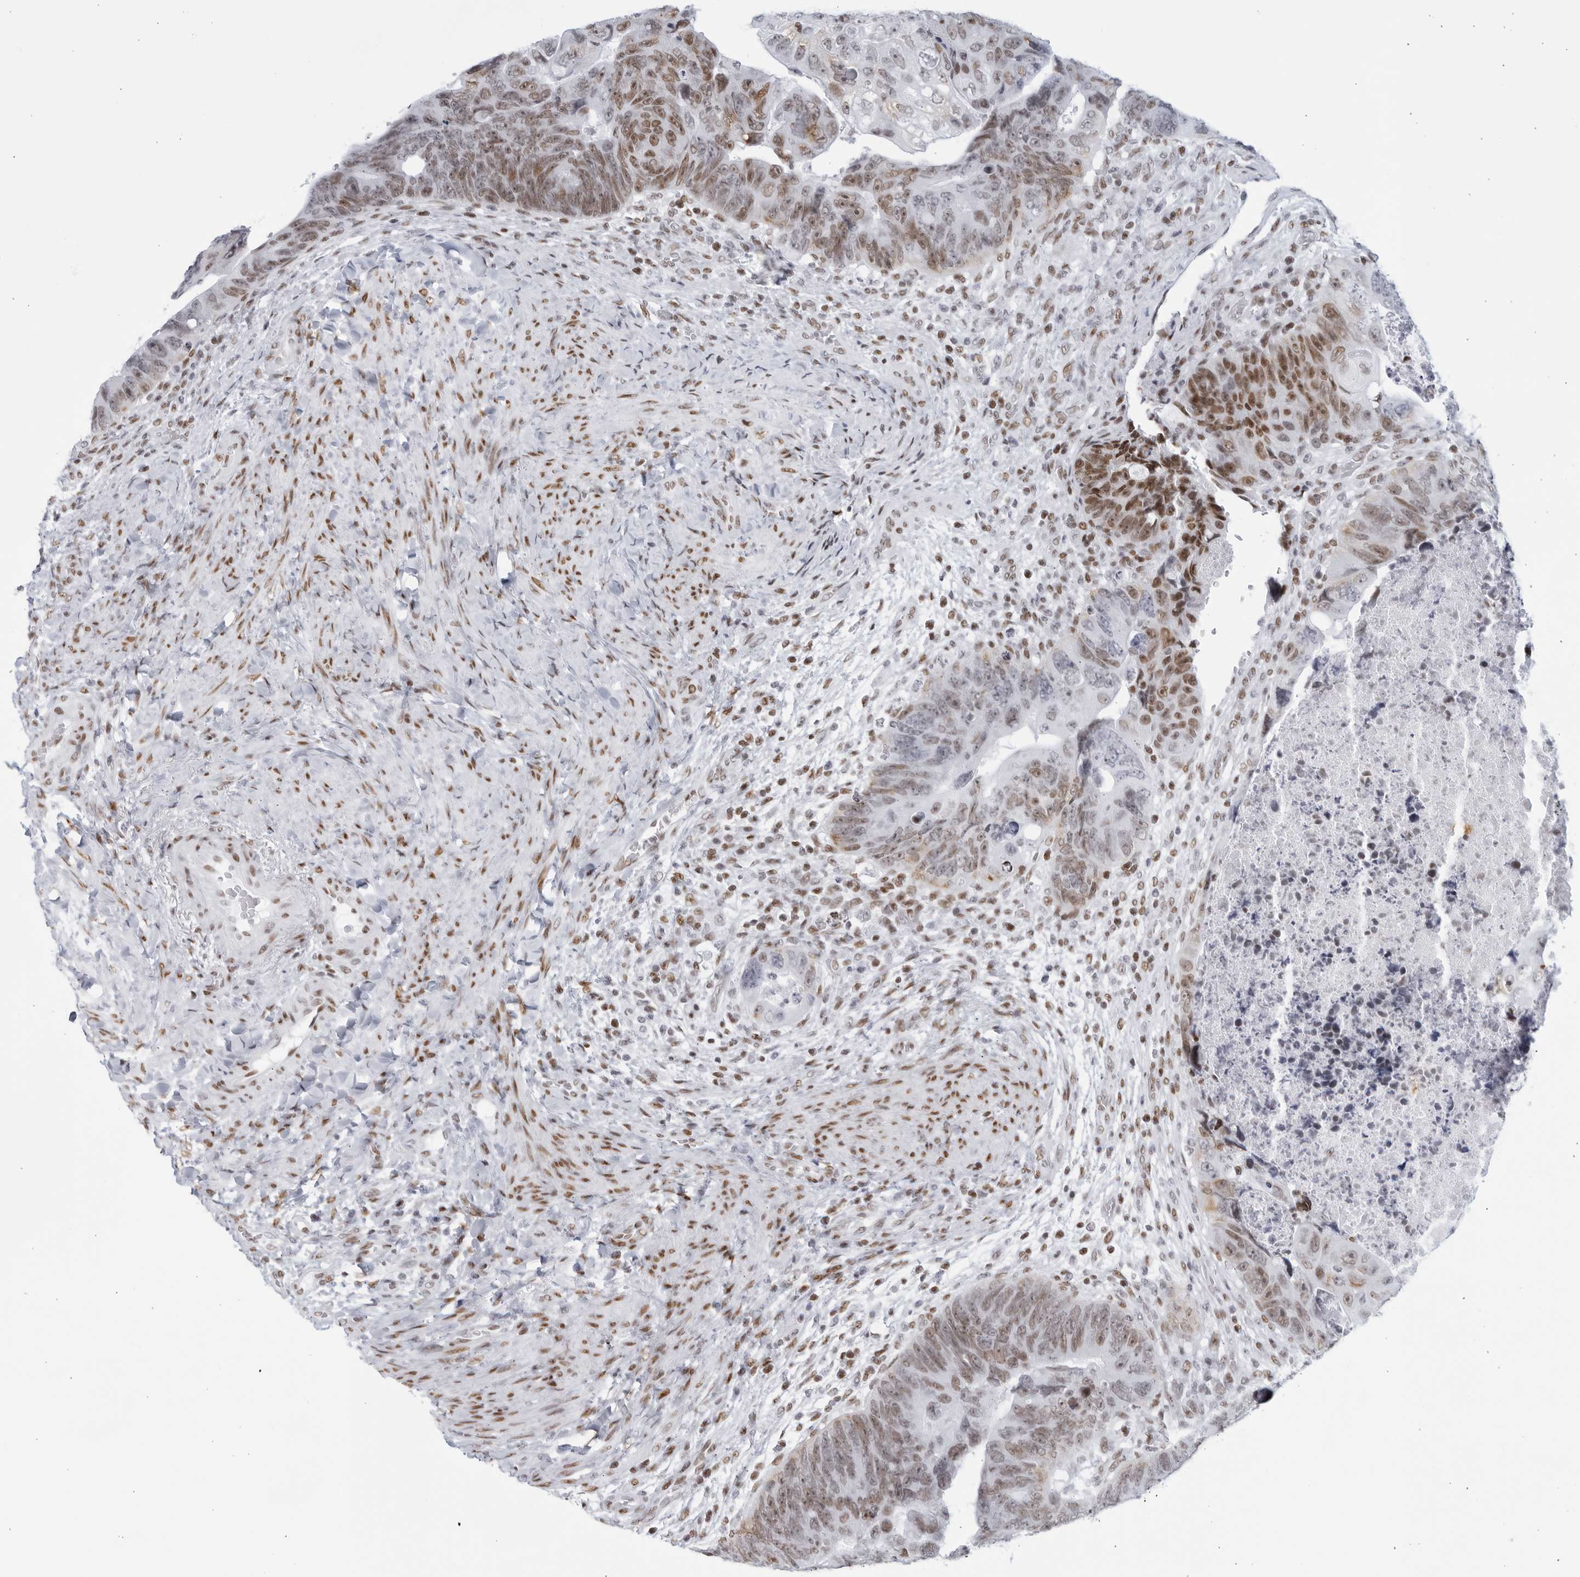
{"staining": {"intensity": "moderate", "quantity": "25%-75%", "location": "nuclear"}, "tissue": "colorectal cancer", "cell_type": "Tumor cells", "image_type": "cancer", "snomed": [{"axis": "morphology", "description": "Adenocarcinoma, NOS"}, {"axis": "topography", "description": "Rectum"}], "caption": "Immunohistochemistry of human colorectal adenocarcinoma reveals medium levels of moderate nuclear staining in about 25%-75% of tumor cells. (DAB IHC, brown staining for protein, blue staining for nuclei).", "gene": "HP1BP3", "patient": {"sex": "male", "age": 59}}